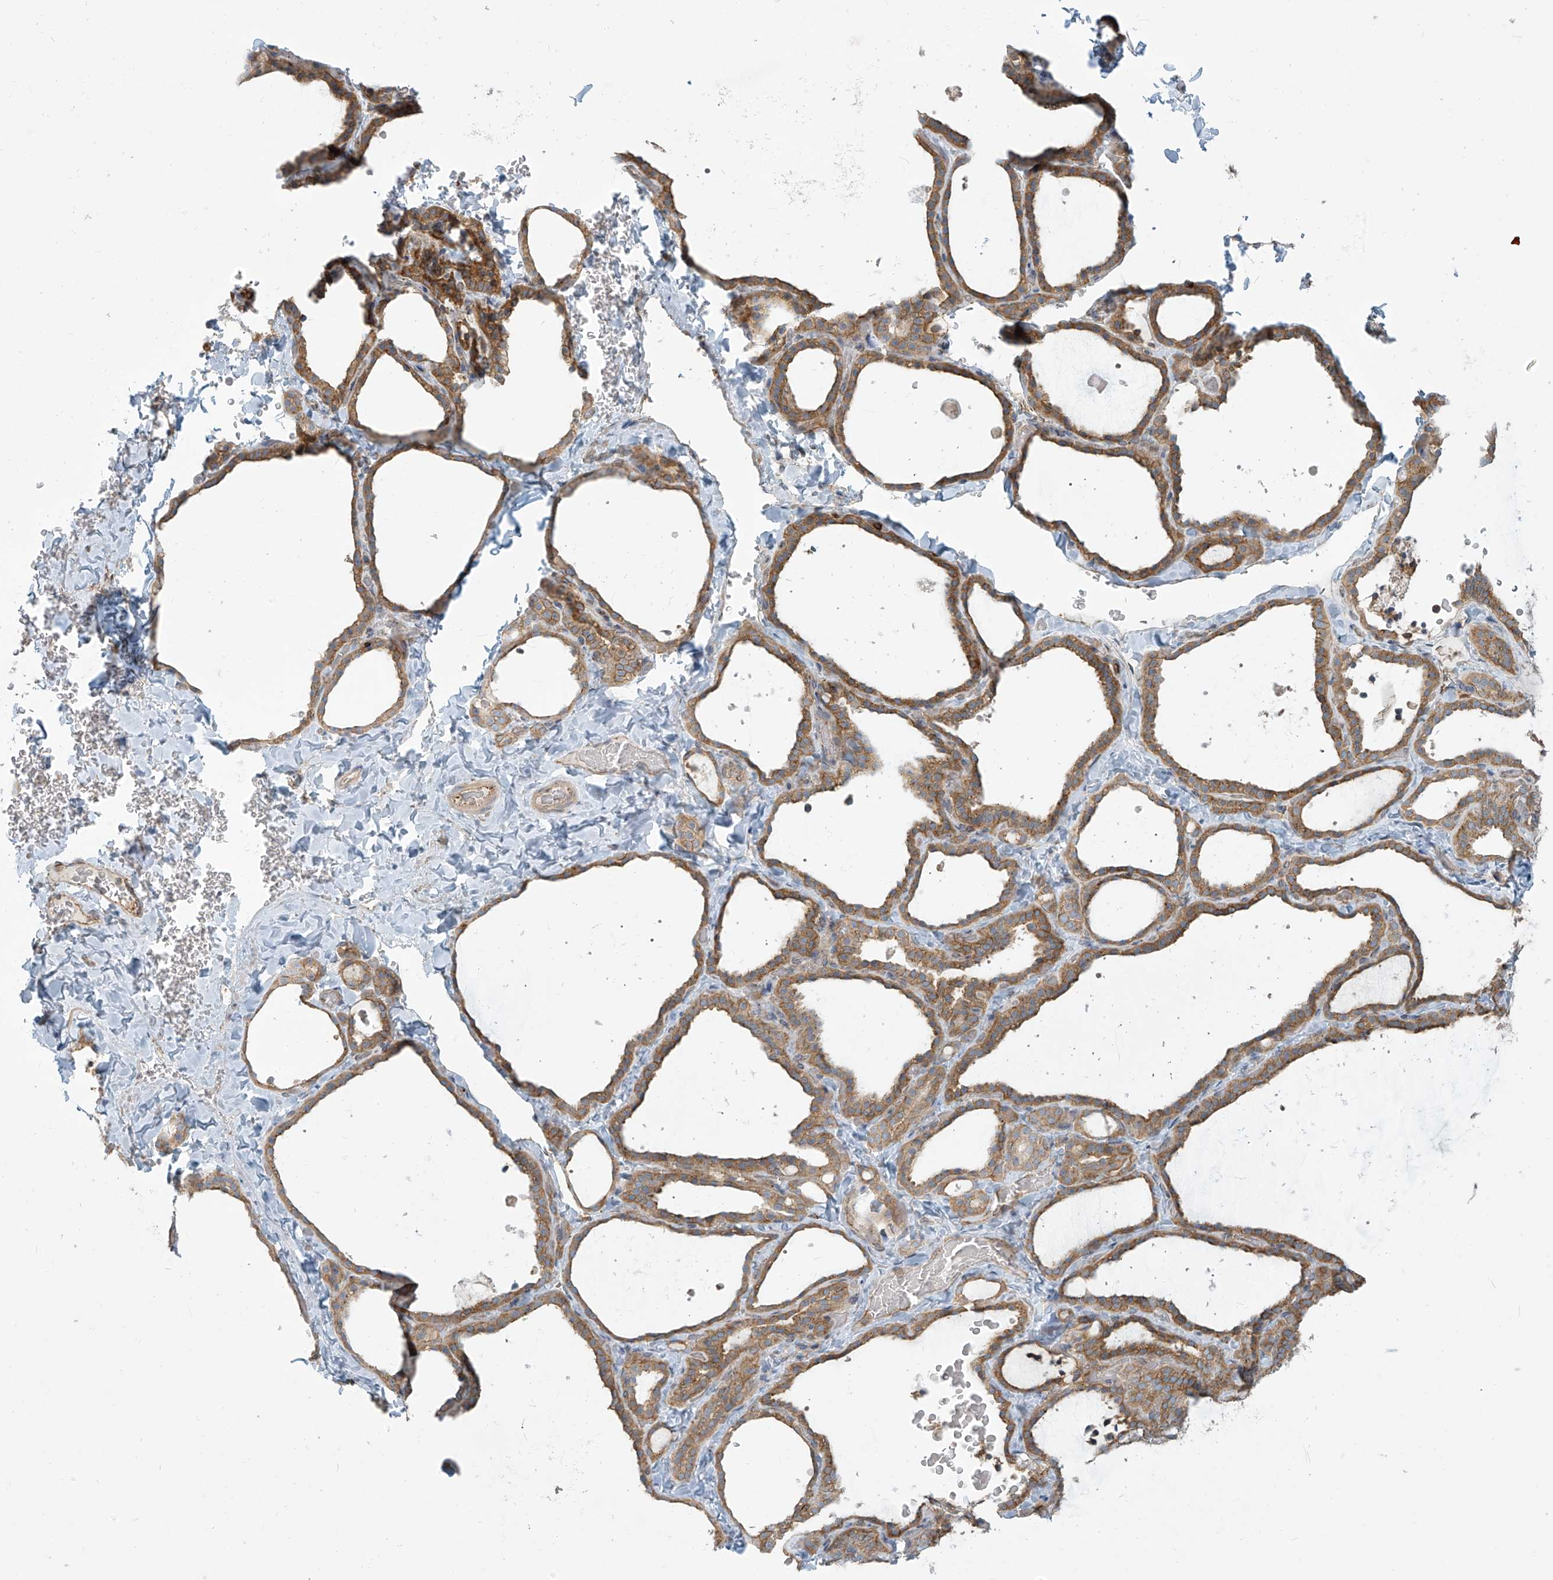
{"staining": {"intensity": "moderate", "quantity": ">75%", "location": "cytoplasmic/membranous"}, "tissue": "thyroid gland", "cell_type": "Glandular cells", "image_type": "normal", "snomed": [{"axis": "morphology", "description": "Normal tissue, NOS"}, {"axis": "topography", "description": "Thyroid gland"}], "caption": "Brown immunohistochemical staining in normal human thyroid gland reveals moderate cytoplasmic/membranous expression in approximately >75% of glandular cells. (DAB (3,3'-diaminobenzidine) IHC with brightfield microscopy, high magnification).", "gene": "LZTS3", "patient": {"sex": "female", "age": 22}}